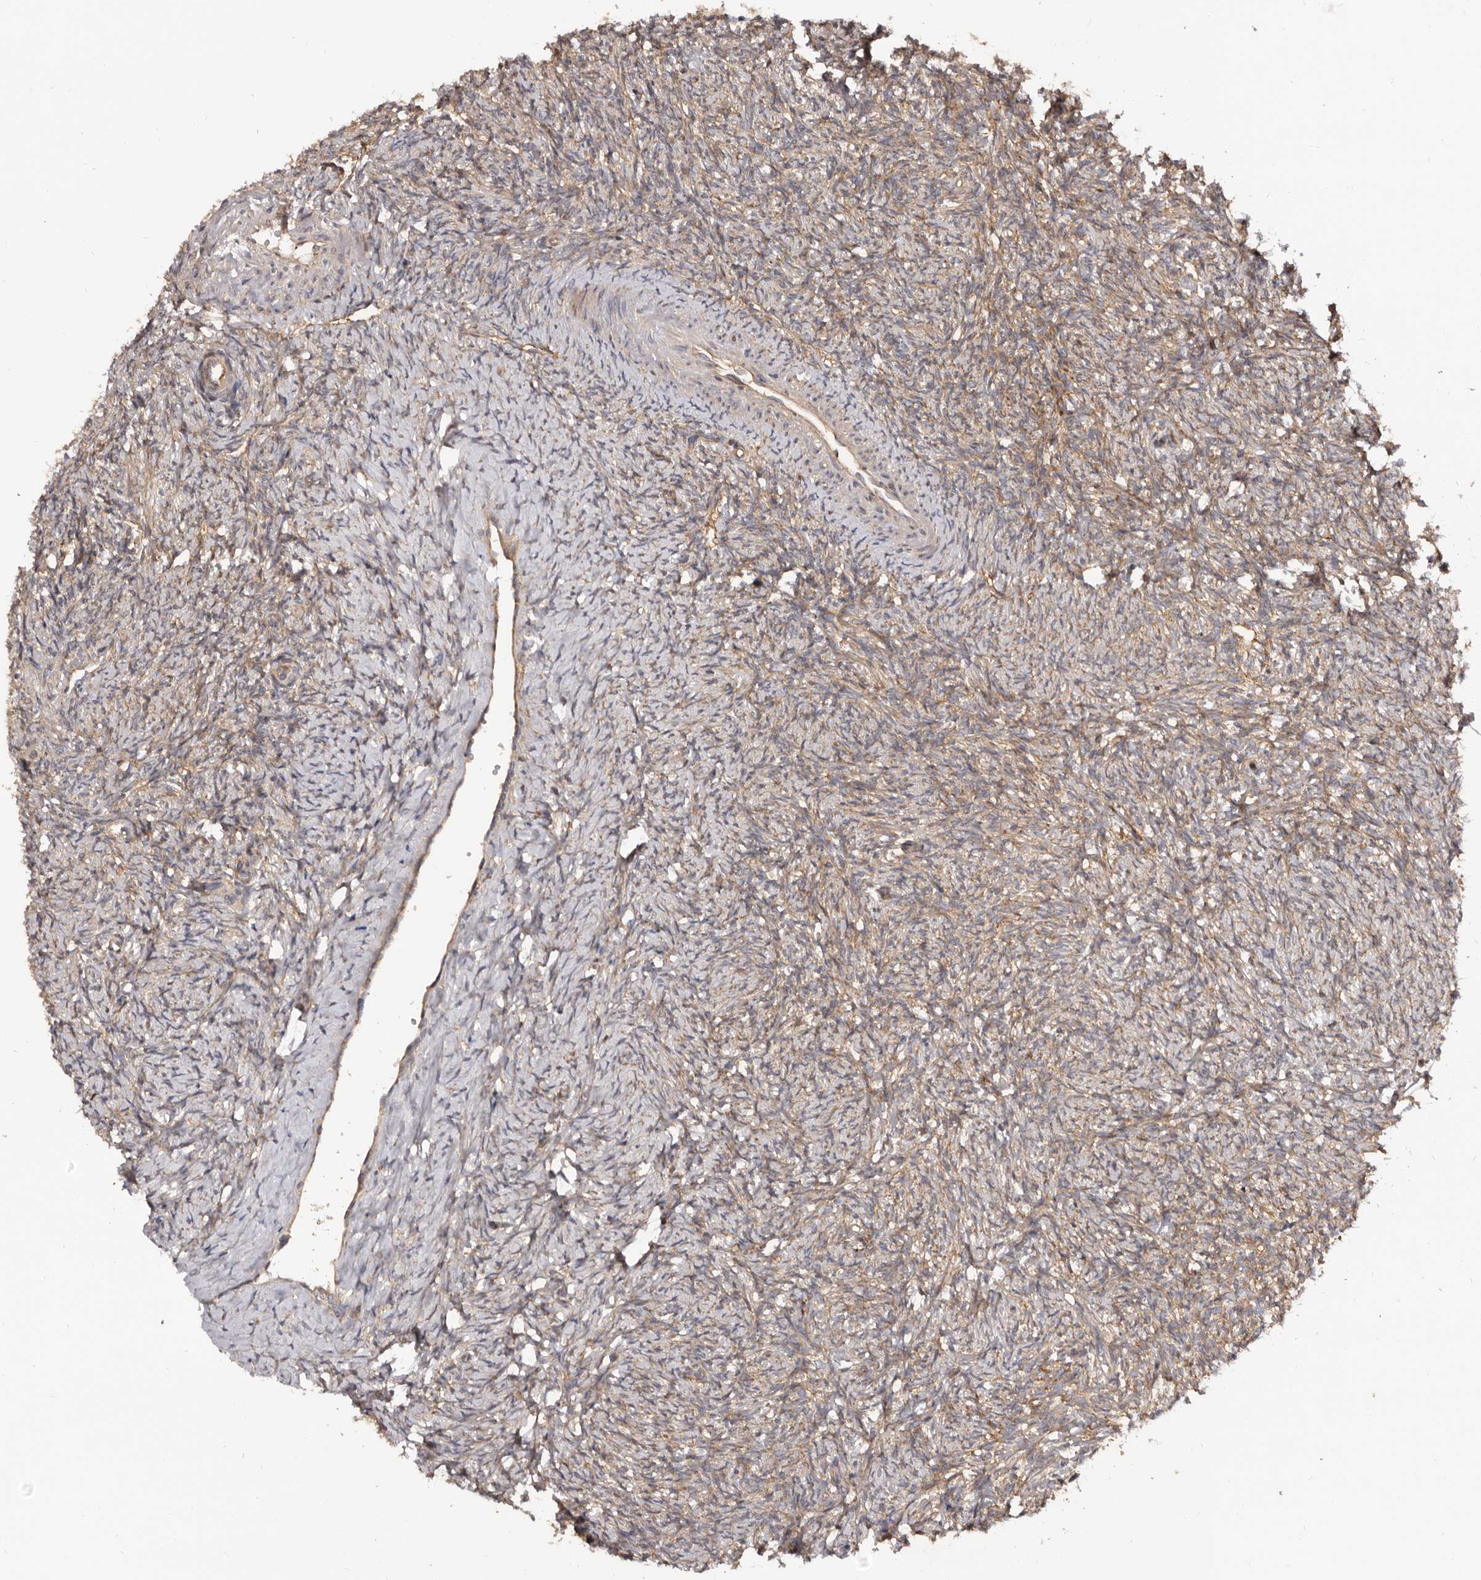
{"staining": {"intensity": "moderate", "quantity": ">75%", "location": "cytoplasmic/membranous"}, "tissue": "ovary", "cell_type": "Ovarian stroma cells", "image_type": "normal", "snomed": [{"axis": "morphology", "description": "Normal tissue, NOS"}, {"axis": "topography", "description": "Ovary"}], "caption": "Ovary stained for a protein demonstrates moderate cytoplasmic/membranous positivity in ovarian stroma cells. The protein of interest is shown in brown color, while the nuclei are stained blue.", "gene": "ADAMTS20", "patient": {"sex": "female", "age": 41}}